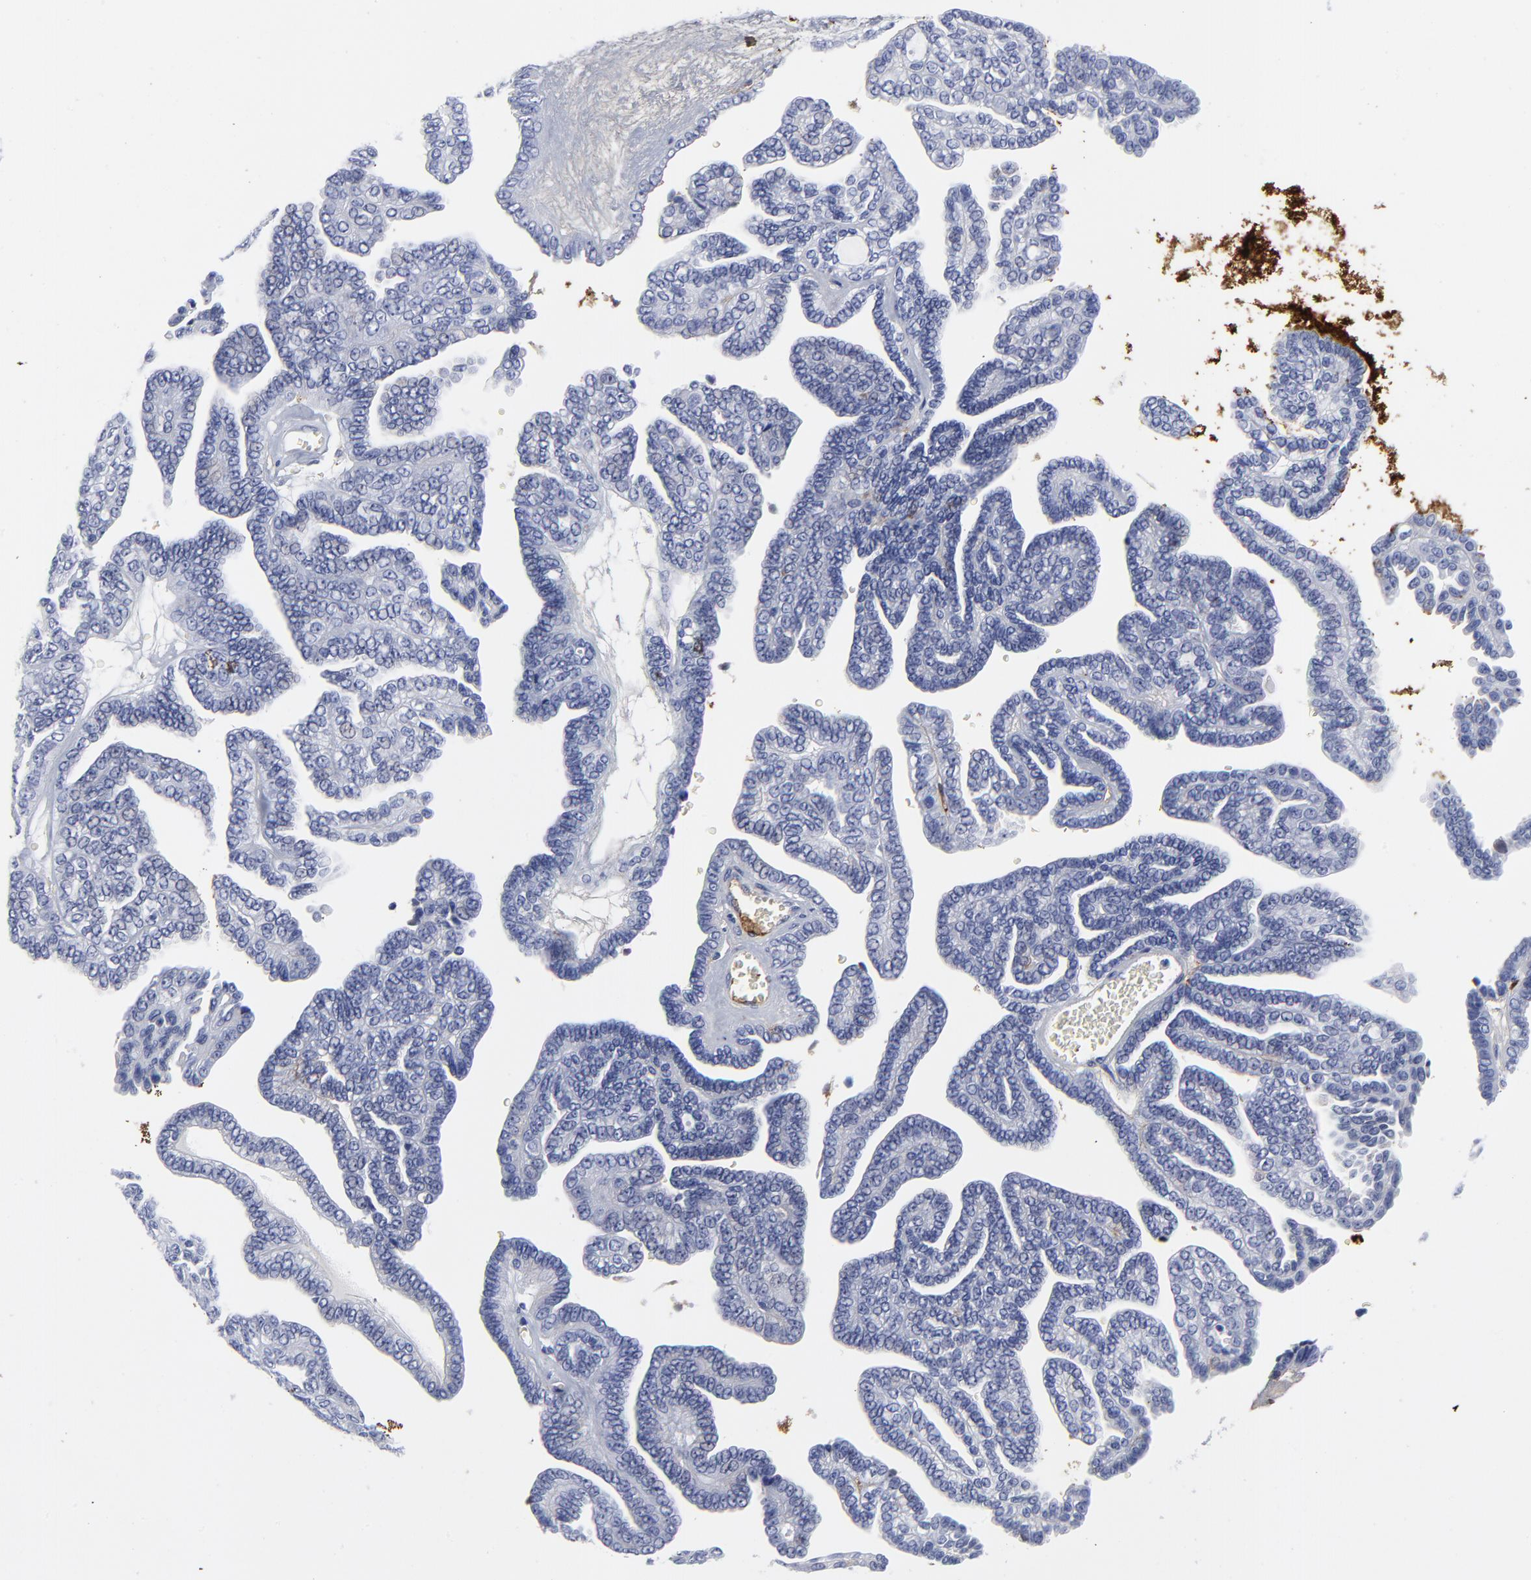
{"staining": {"intensity": "negative", "quantity": "none", "location": "none"}, "tissue": "ovarian cancer", "cell_type": "Tumor cells", "image_type": "cancer", "snomed": [{"axis": "morphology", "description": "Cystadenocarcinoma, serous, NOS"}, {"axis": "topography", "description": "Ovary"}], "caption": "This is an immunohistochemistry (IHC) image of ovarian serous cystadenocarcinoma. There is no expression in tumor cells.", "gene": "DCN", "patient": {"sex": "female", "age": 71}}